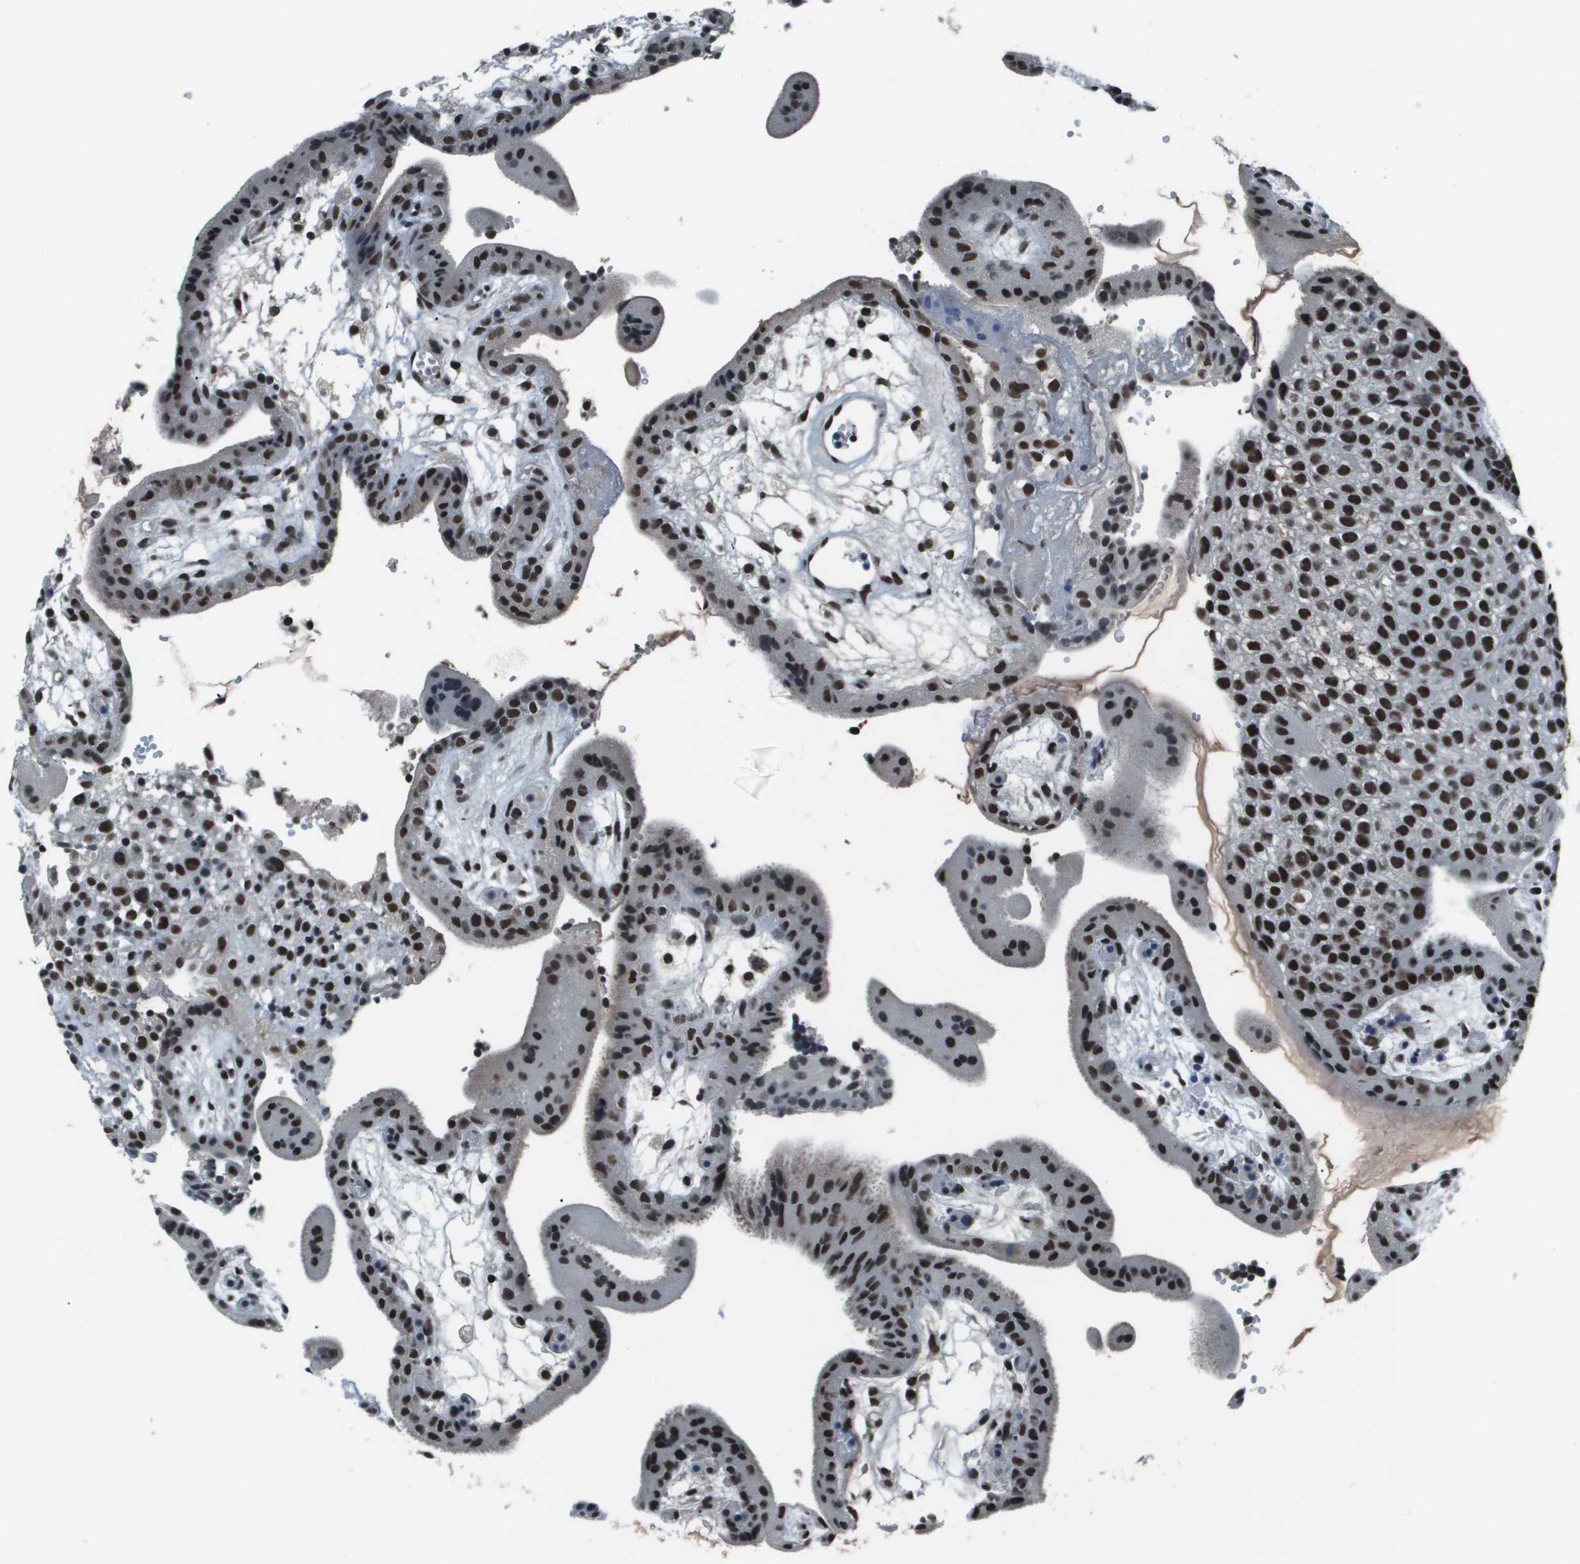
{"staining": {"intensity": "strong", "quantity": ">75%", "location": "nuclear"}, "tissue": "placenta", "cell_type": "Trophoblastic cells", "image_type": "normal", "snomed": [{"axis": "morphology", "description": "Normal tissue, NOS"}, {"axis": "topography", "description": "Placenta"}], "caption": "A brown stain highlights strong nuclear positivity of a protein in trophoblastic cells of benign placenta. (DAB (3,3'-diaminobenzidine) = brown stain, brightfield microscopy at high magnification).", "gene": "THRAP3", "patient": {"sex": "female", "age": 18}}